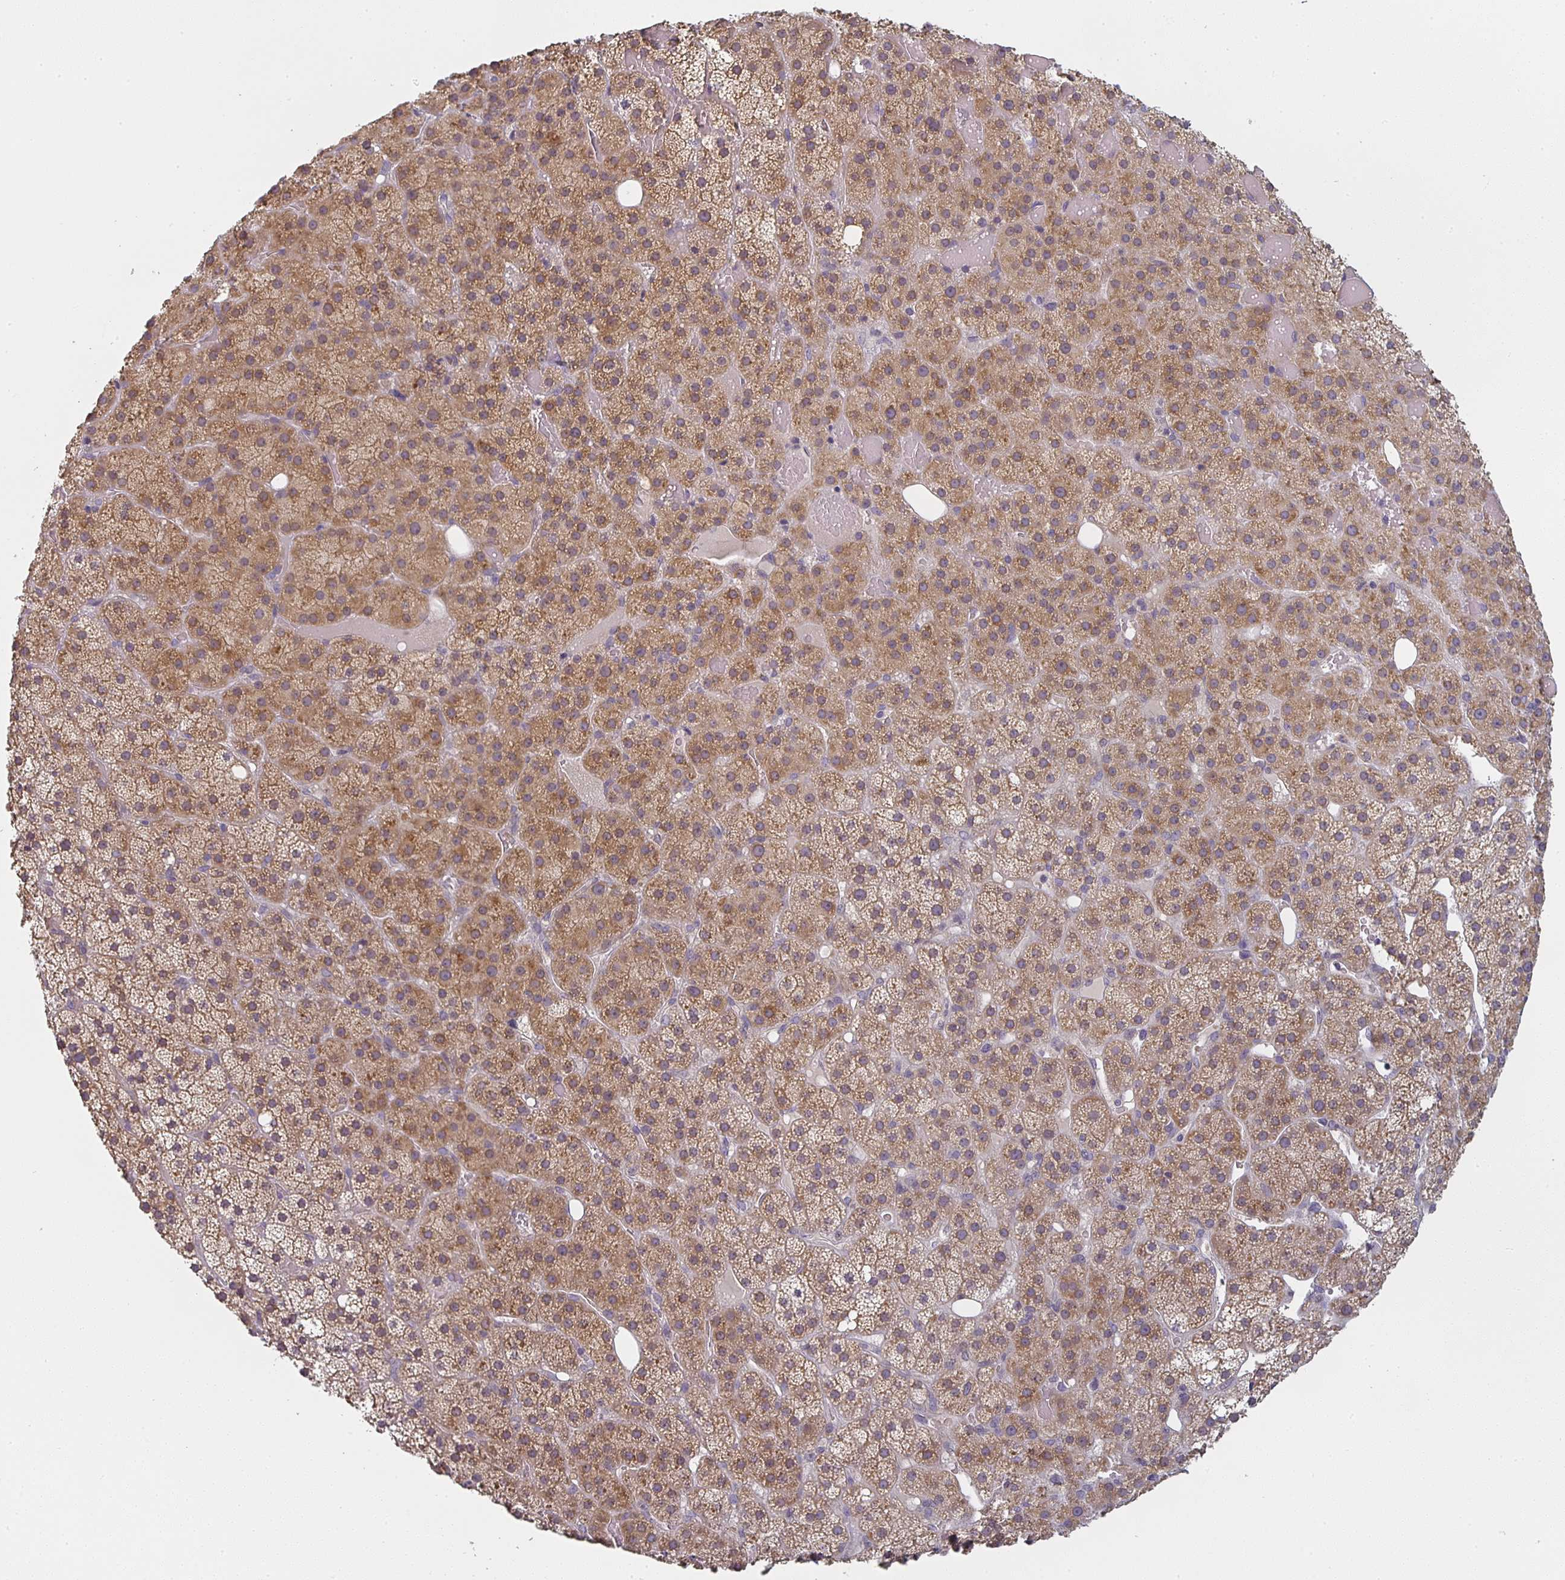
{"staining": {"intensity": "moderate", "quantity": "25%-75%", "location": "cytoplasmic/membranous"}, "tissue": "adrenal gland", "cell_type": "Glandular cells", "image_type": "normal", "snomed": [{"axis": "morphology", "description": "Normal tissue, NOS"}, {"axis": "topography", "description": "Adrenal gland"}], "caption": "IHC staining of benign adrenal gland, which displays medium levels of moderate cytoplasmic/membranous staining in approximately 25%-75% of glandular cells indicating moderate cytoplasmic/membranous protein expression. The staining was performed using DAB (brown) for protein detection and nuclei were counterstained in hematoxylin (blue).", "gene": "CTHRC1", "patient": {"sex": "male", "age": 53}}